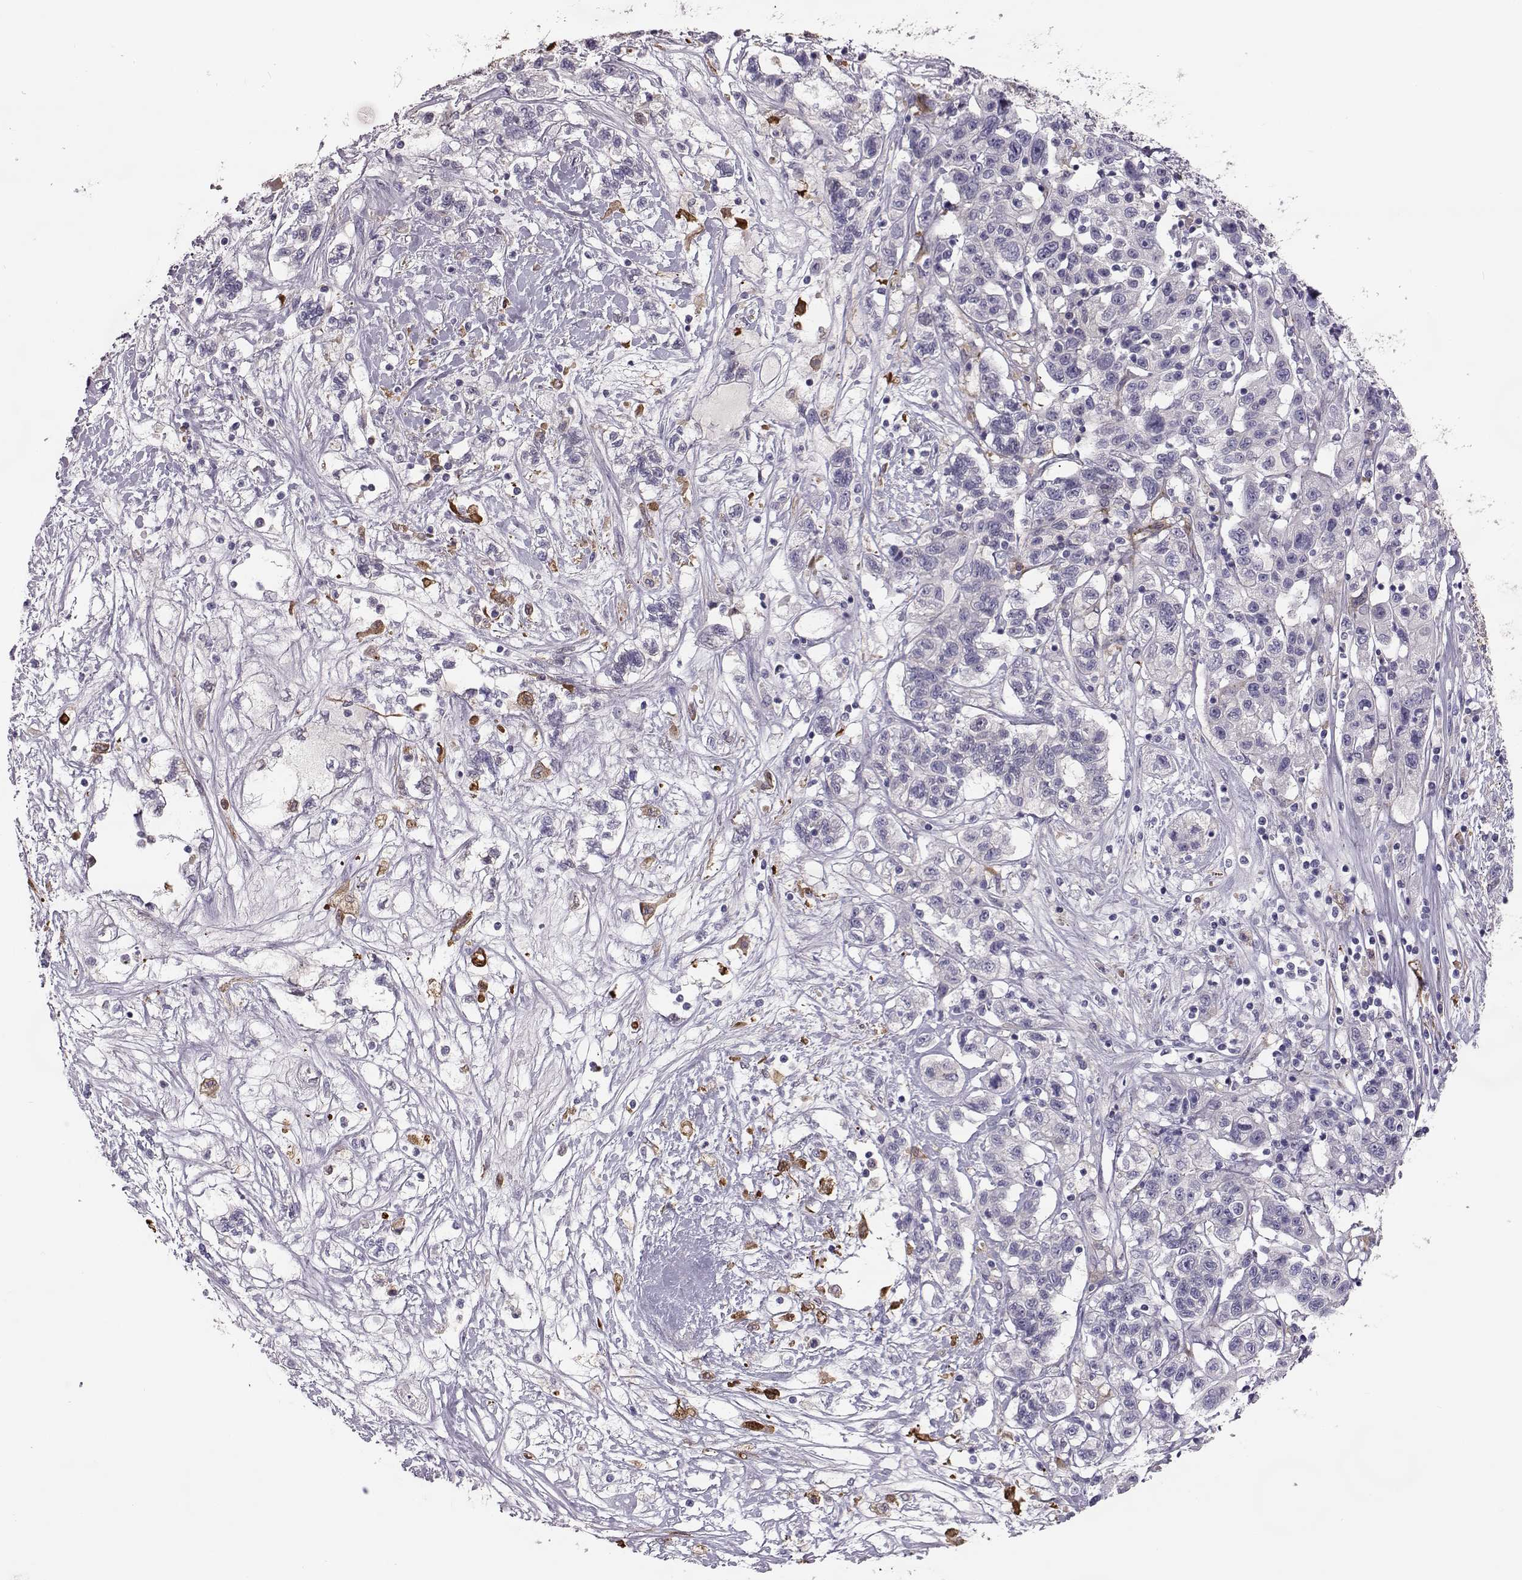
{"staining": {"intensity": "negative", "quantity": "none", "location": "none"}, "tissue": "liver cancer", "cell_type": "Tumor cells", "image_type": "cancer", "snomed": [{"axis": "morphology", "description": "Adenocarcinoma, NOS"}, {"axis": "morphology", "description": "Cholangiocarcinoma"}, {"axis": "topography", "description": "Liver"}], "caption": "High power microscopy photomicrograph of an IHC photomicrograph of liver cancer, revealing no significant positivity in tumor cells.", "gene": "ADGRG5", "patient": {"sex": "male", "age": 64}}